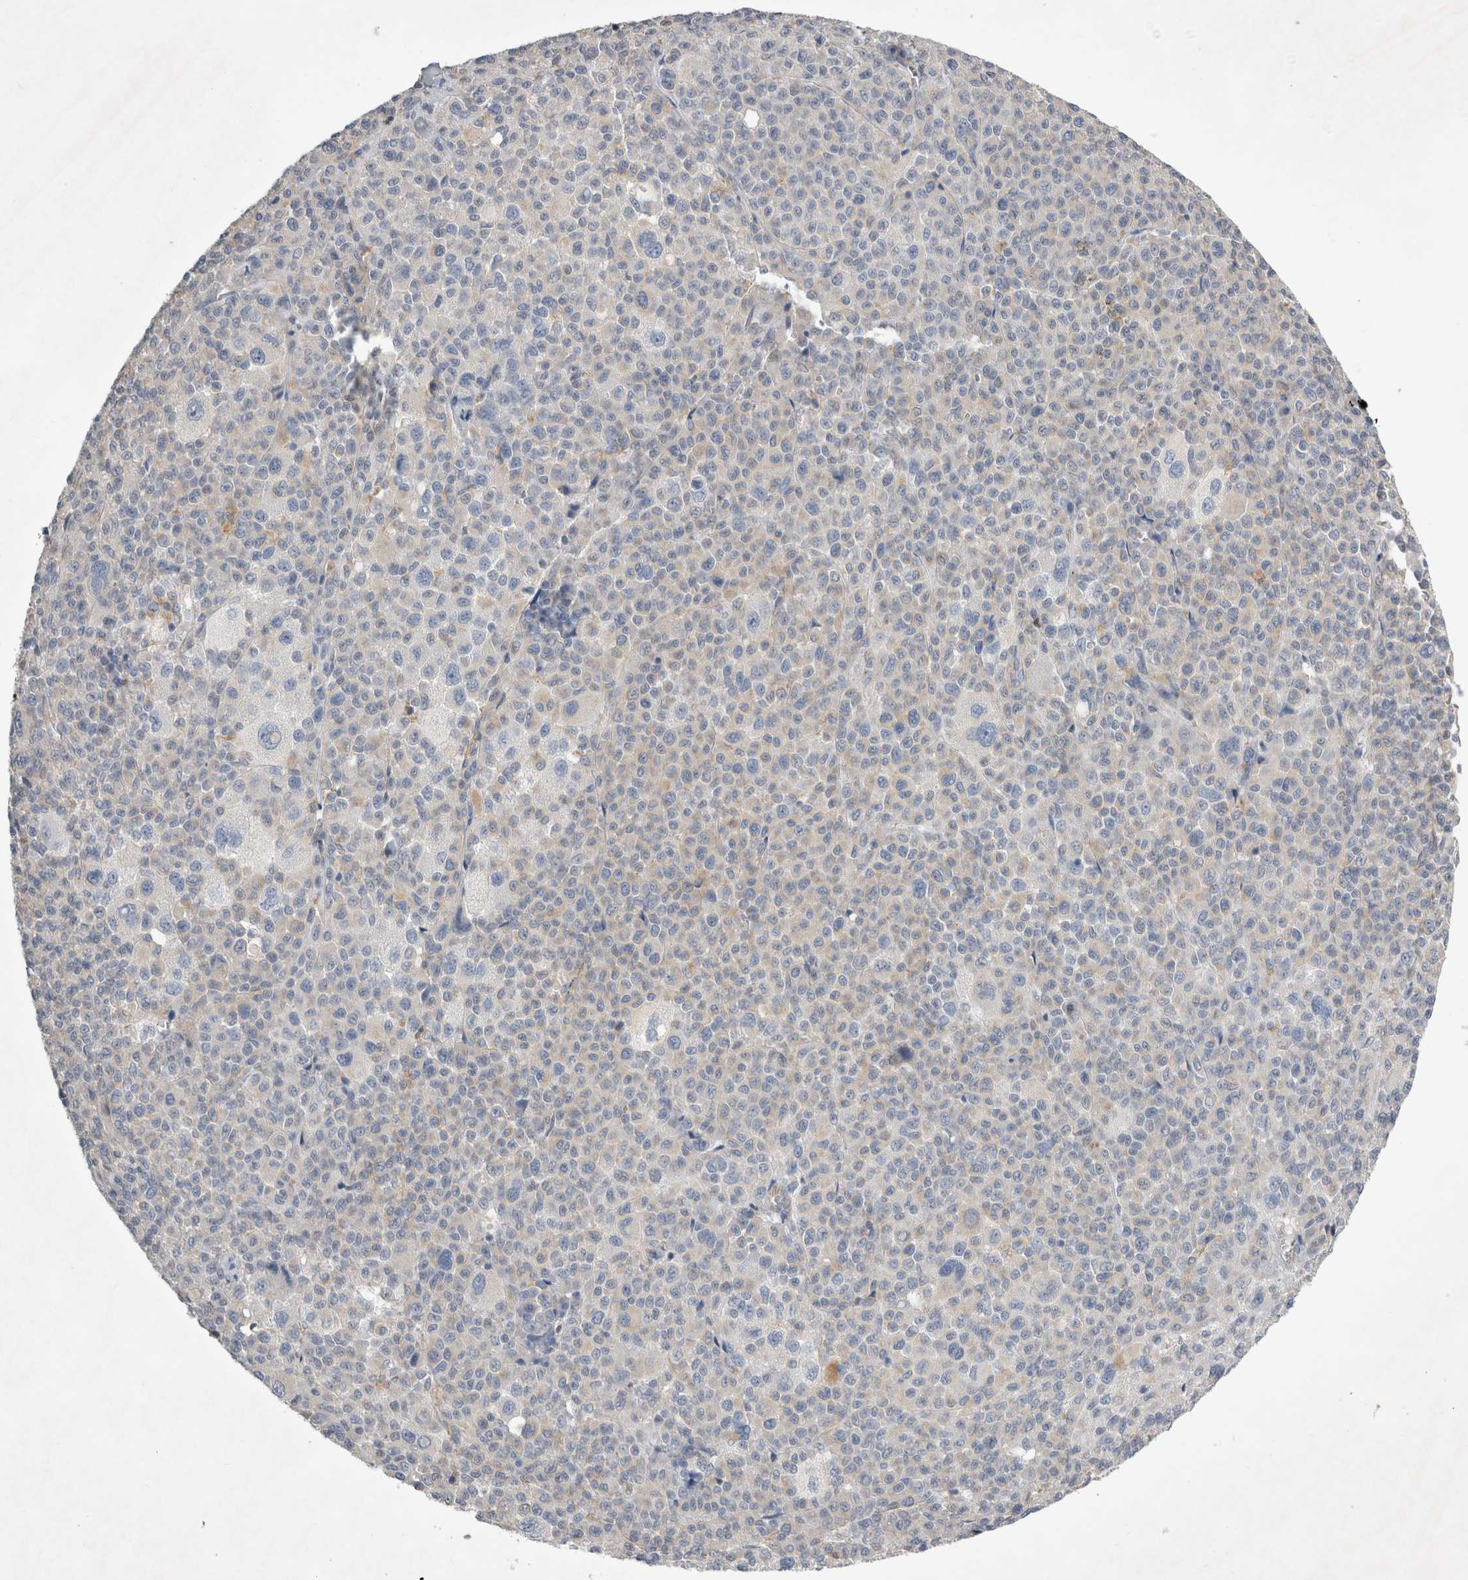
{"staining": {"intensity": "weak", "quantity": "<25%", "location": "cytoplasmic/membranous"}, "tissue": "melanoma", "cell_type": "Tumor cells", "image_type": "cancer", "snomed": [{"axis": "morphology", "description": "Malignant melanoma, Metastatic site"}, {"axis": "topography", "description": "Skin"}], "caption": "There is no significant expression in tumor cells of melanoma.", "gene": "STRADB", "patient": {"sex": "female", "age": 74}}